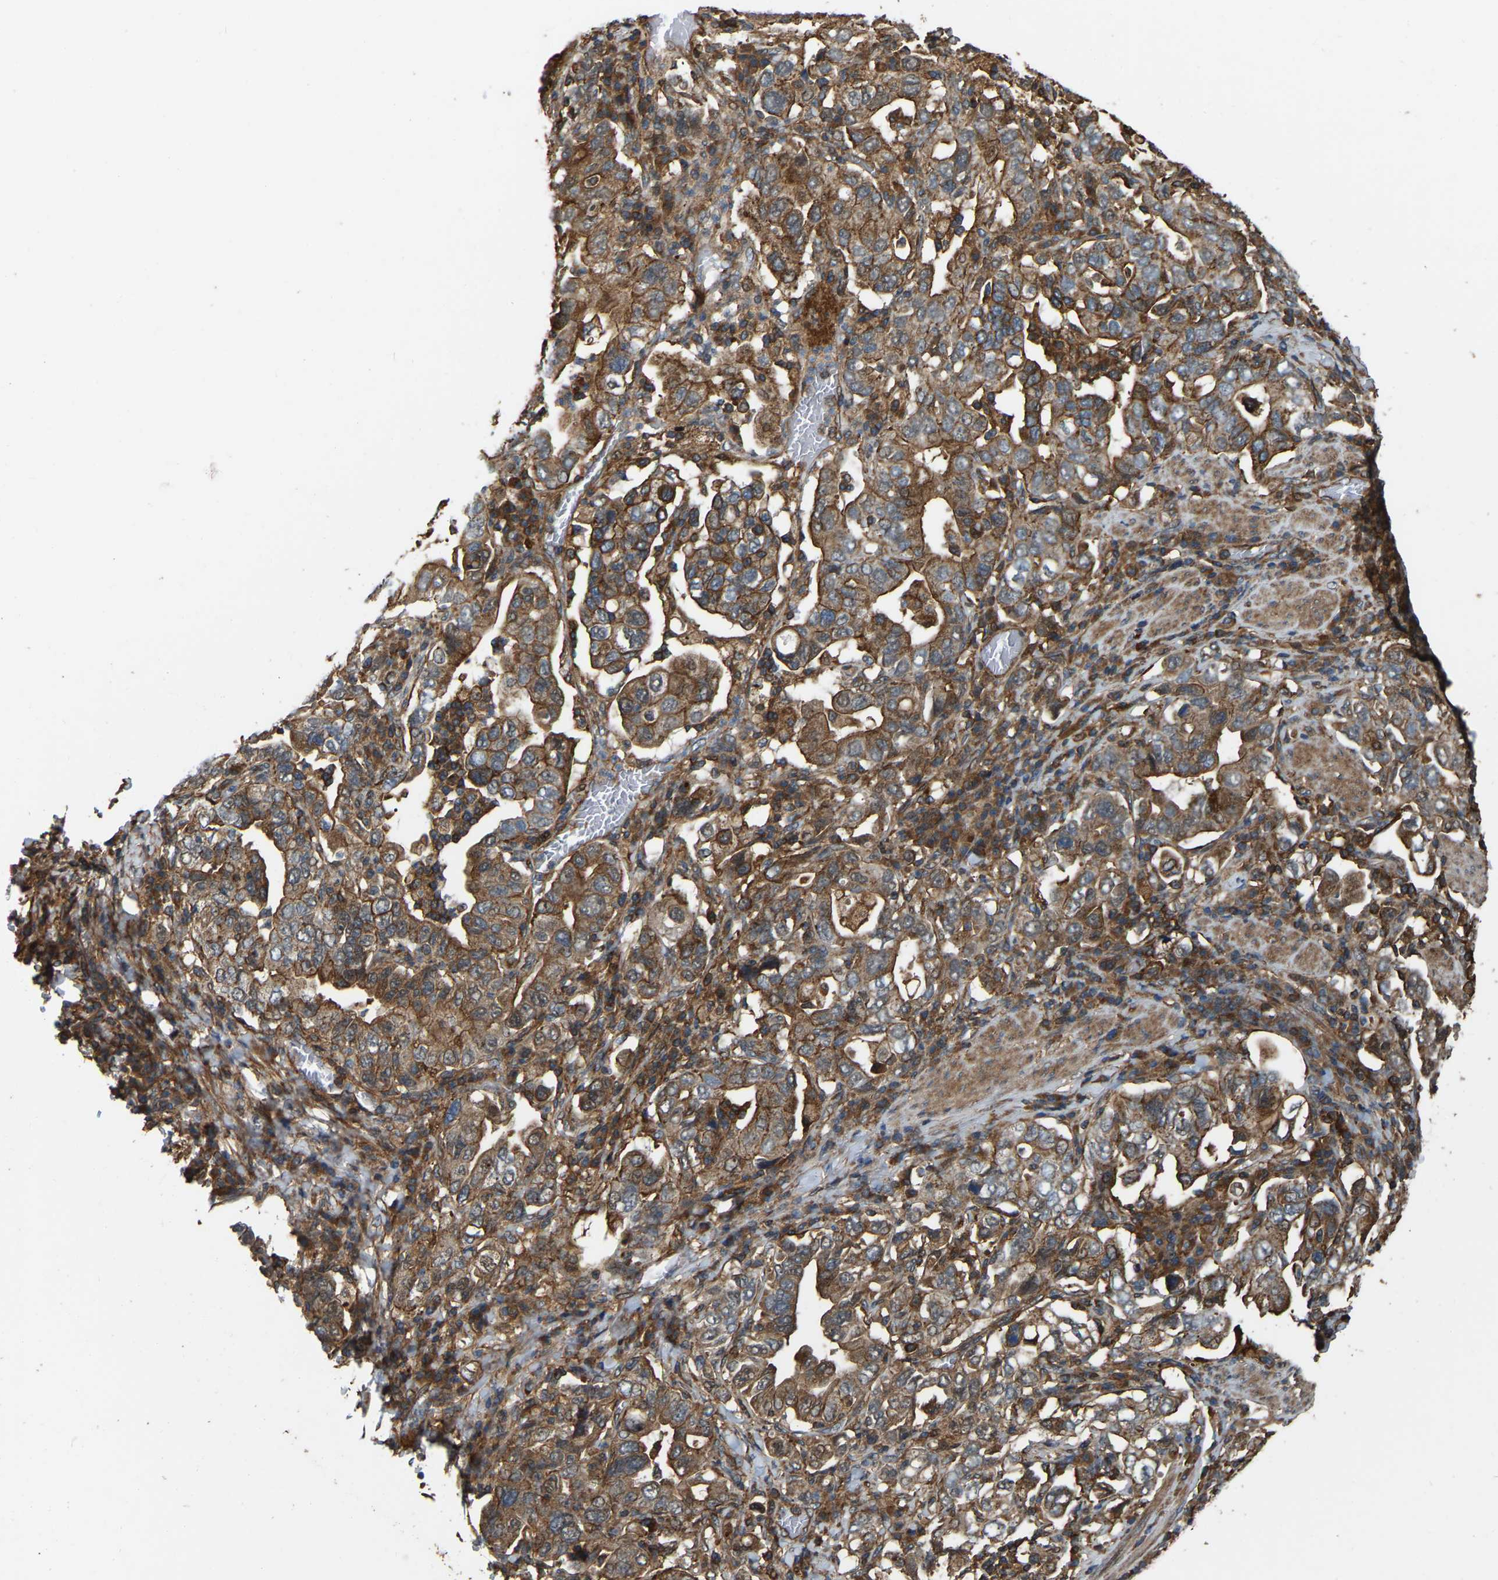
{"staining": {"intensity": "moderate", "quantity": ">75%", "location": "cytoplasmic/membranous"}, "tissue": "stomach cancer", "cell_type": "Tumor cells", "image_type": "cancer", "snomed": [{"axis": "morphology", "description": "Adenocarcinoma, NOS"}, {"axis": "topography", "description": "Stomach, upper"}], "caption": "Moderate cytoplasmic/membranous positivity for a protein is identified in about >75% of tumor cells of stomach cancer using IHC.", "gene": "SAMD9L", "patient": {"sex": "male", "age": 62}}